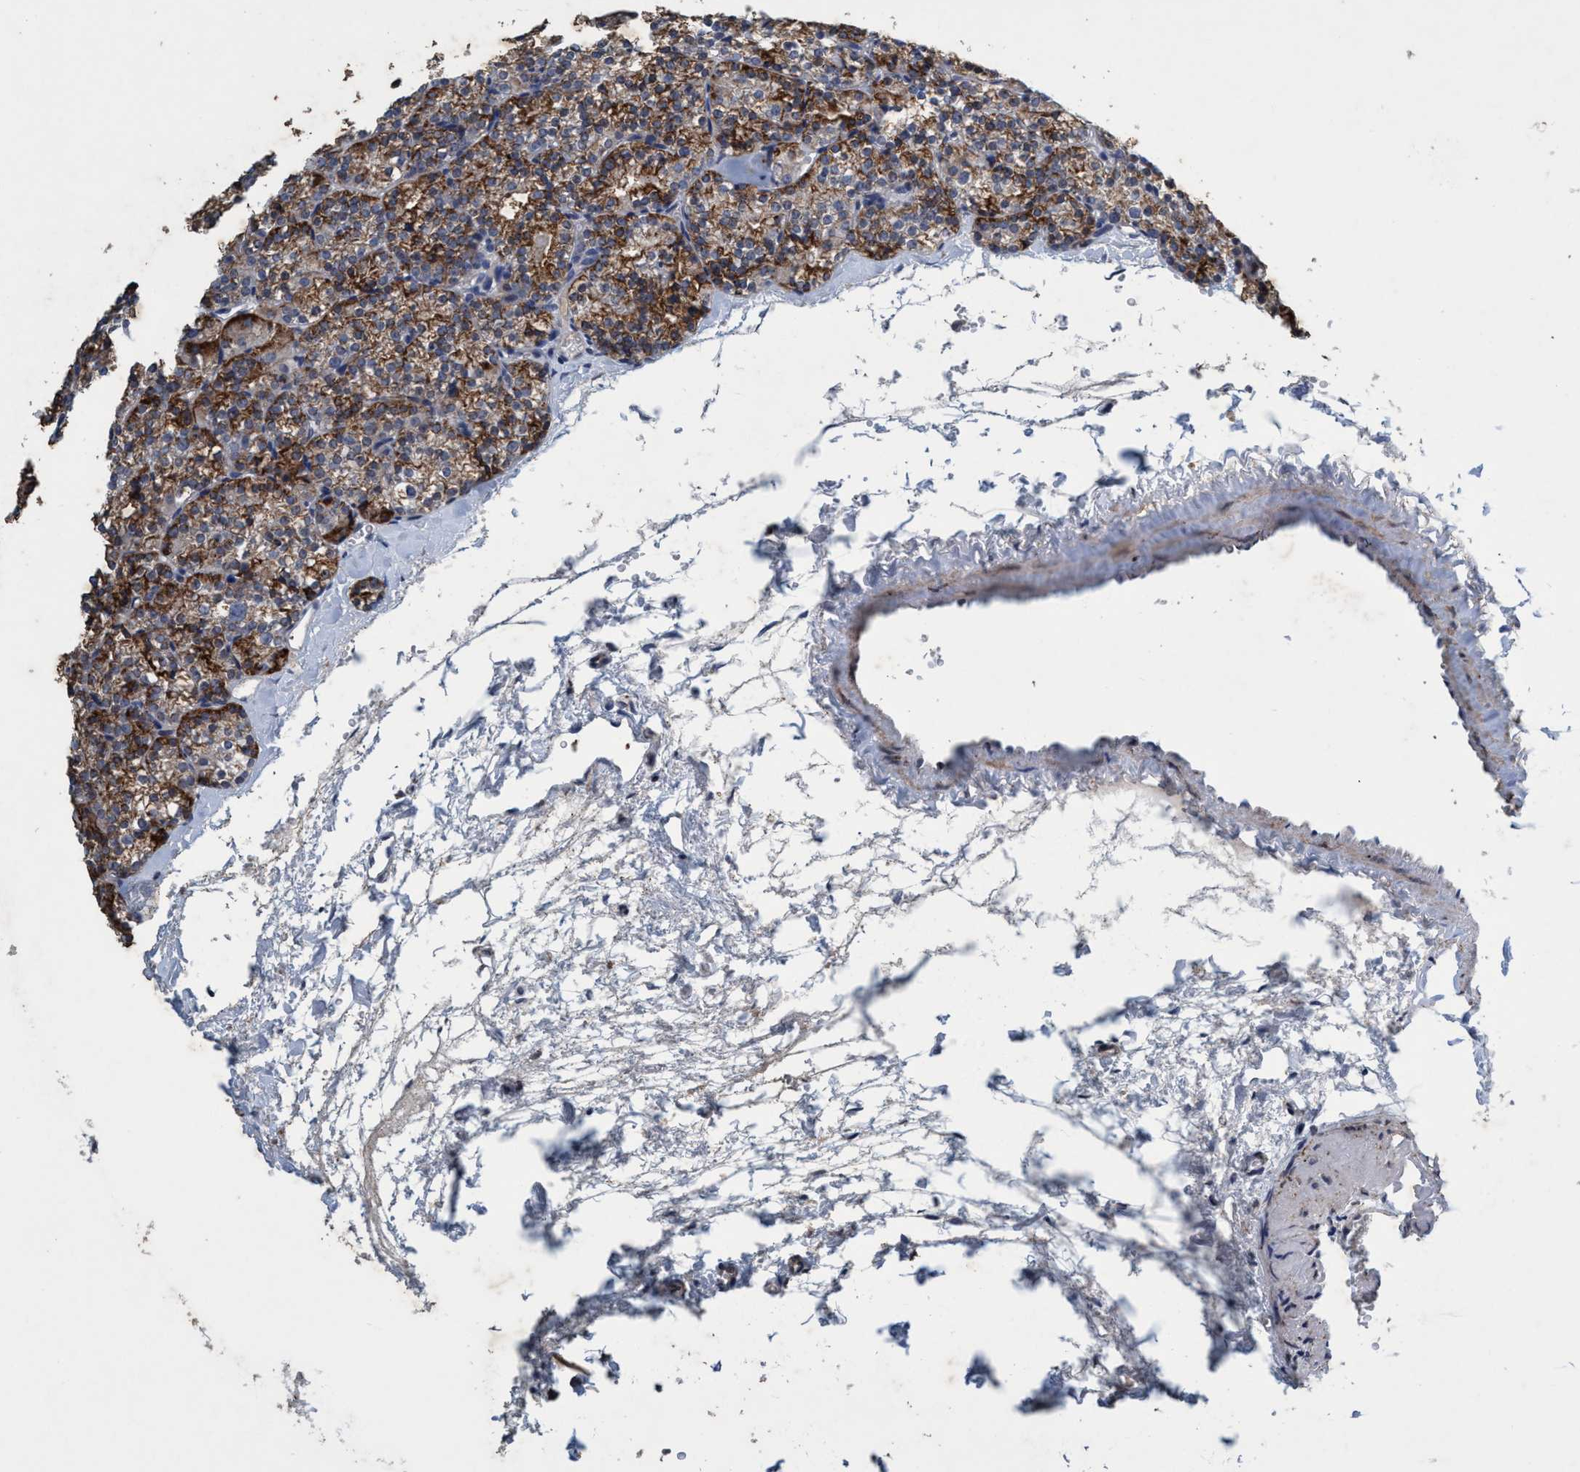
{"staining": {"intensity": "moderate", "quantity": "<25%", "location": "cytoplasmic/membranous,nuclear"}, "tissue": "parathyroid gland", "cell_type": "Glandular cells", "image_type": "normal", "snomed": [{"axis": "morphology", "description": "Normal tissue, NOS"}, {"axis": "topography", "description": "Parathyroid gland"}], "caption": "IHC (DAB (3,3'-diaminobenzidine)) staining of normal human parathyroid gland reveals moderate cytoplasmic/membranous,nuclear protein positivity in approximately <25% of glandular cells. (IHC, brightfield microscopy, high magnification).", "gene": "GRB14", "patient": {"sex": "female", "age": 64}}